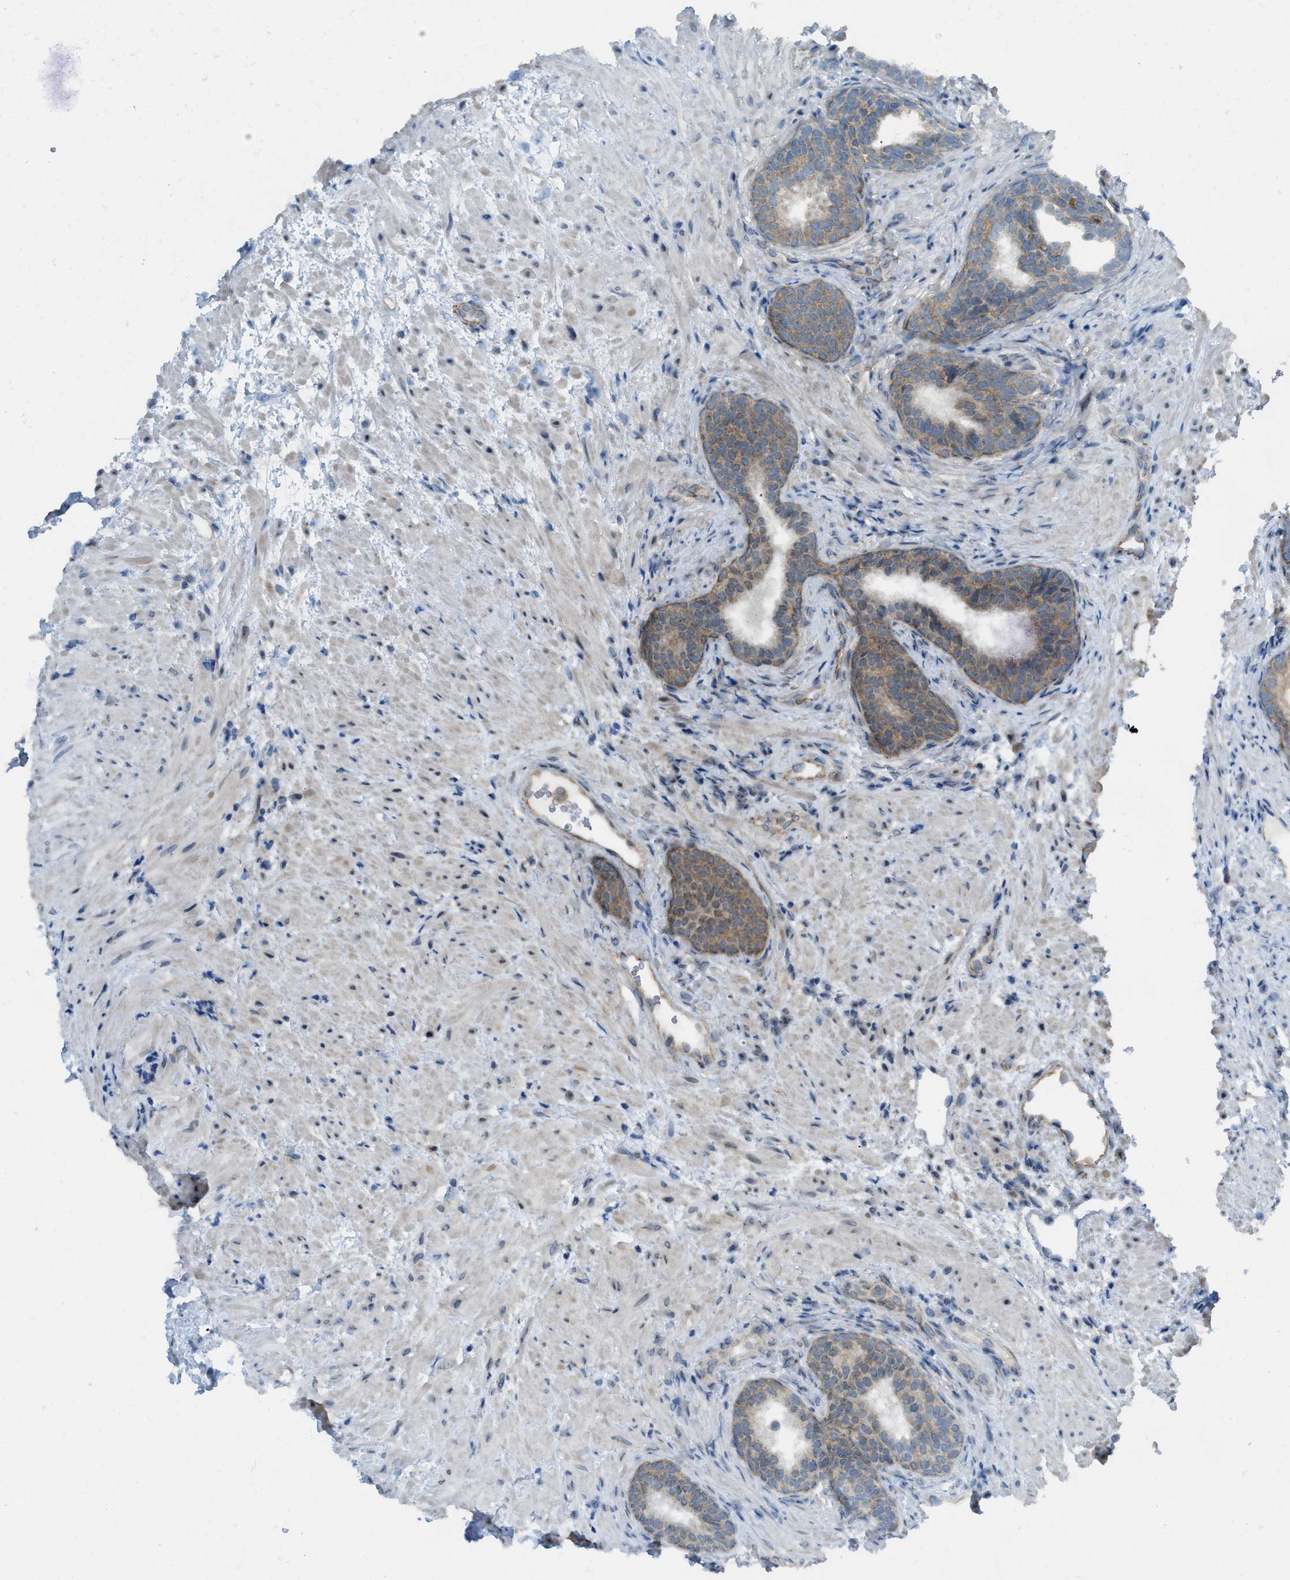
{"staining": {"intensity": "moderate", "quantity": ">75%", "location": "cytoplasmic/membranous,nuclear"}, "tissue": "prostate", "cell_type": "Glandular cells", "image_type": "normal", "snomed": [{"axis": "morphology", "description": "Normal tissue, NOS"}, {"axis": "topography", "description": "Prostate"}], "caption": "IHC of benign prostate demonstrates medium levels of moderate cytoplasmic/membranous,nuclear expression in about >75% of glandular cells. (Stains: DAB (3,3'-diaminobenzidine) in brown, nuclei in blue, Microscopy: brightfield microscopy at high magnification).", "gene": "E2F1", "patient": {"sex": "male", "age": 76}}